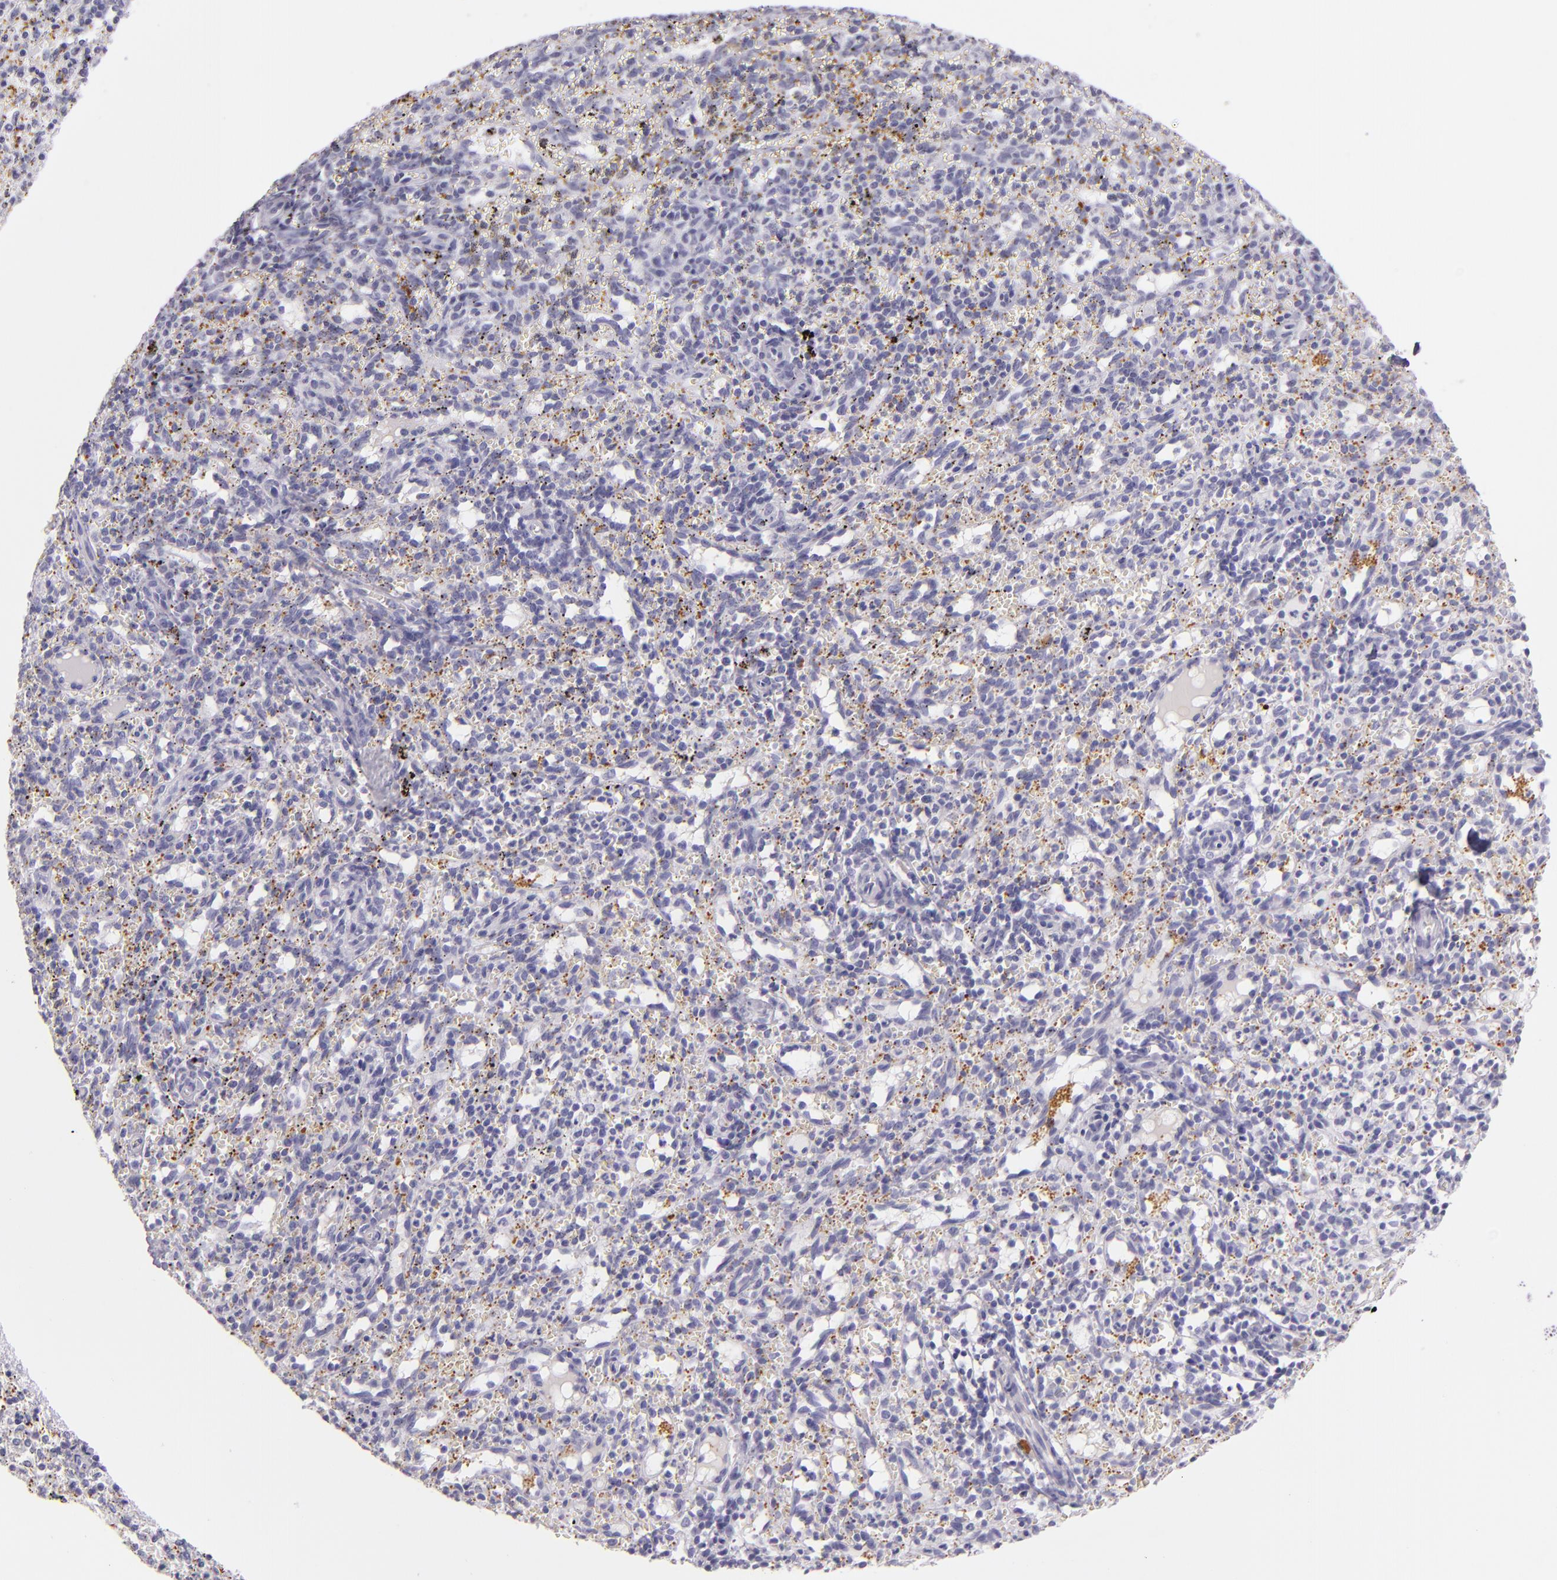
{"staining": {"intensity": "negative", "quantity": "none", "location": "none"}, "tissue": "spleen", "cell_type": "Cells in red pulp", "image_type": "normal", "snomed": [{"axis": "morphology", "description": "Normal tissue, NOS"}, {"axis": "topography", "description": "Spleen"}], "caption": "This is an IHC micrograph of unremarkable human spleen. There is no positivity in cells in red pulp.", "gene": "SELP", "patient": {"sex": "female", "age": 10}}